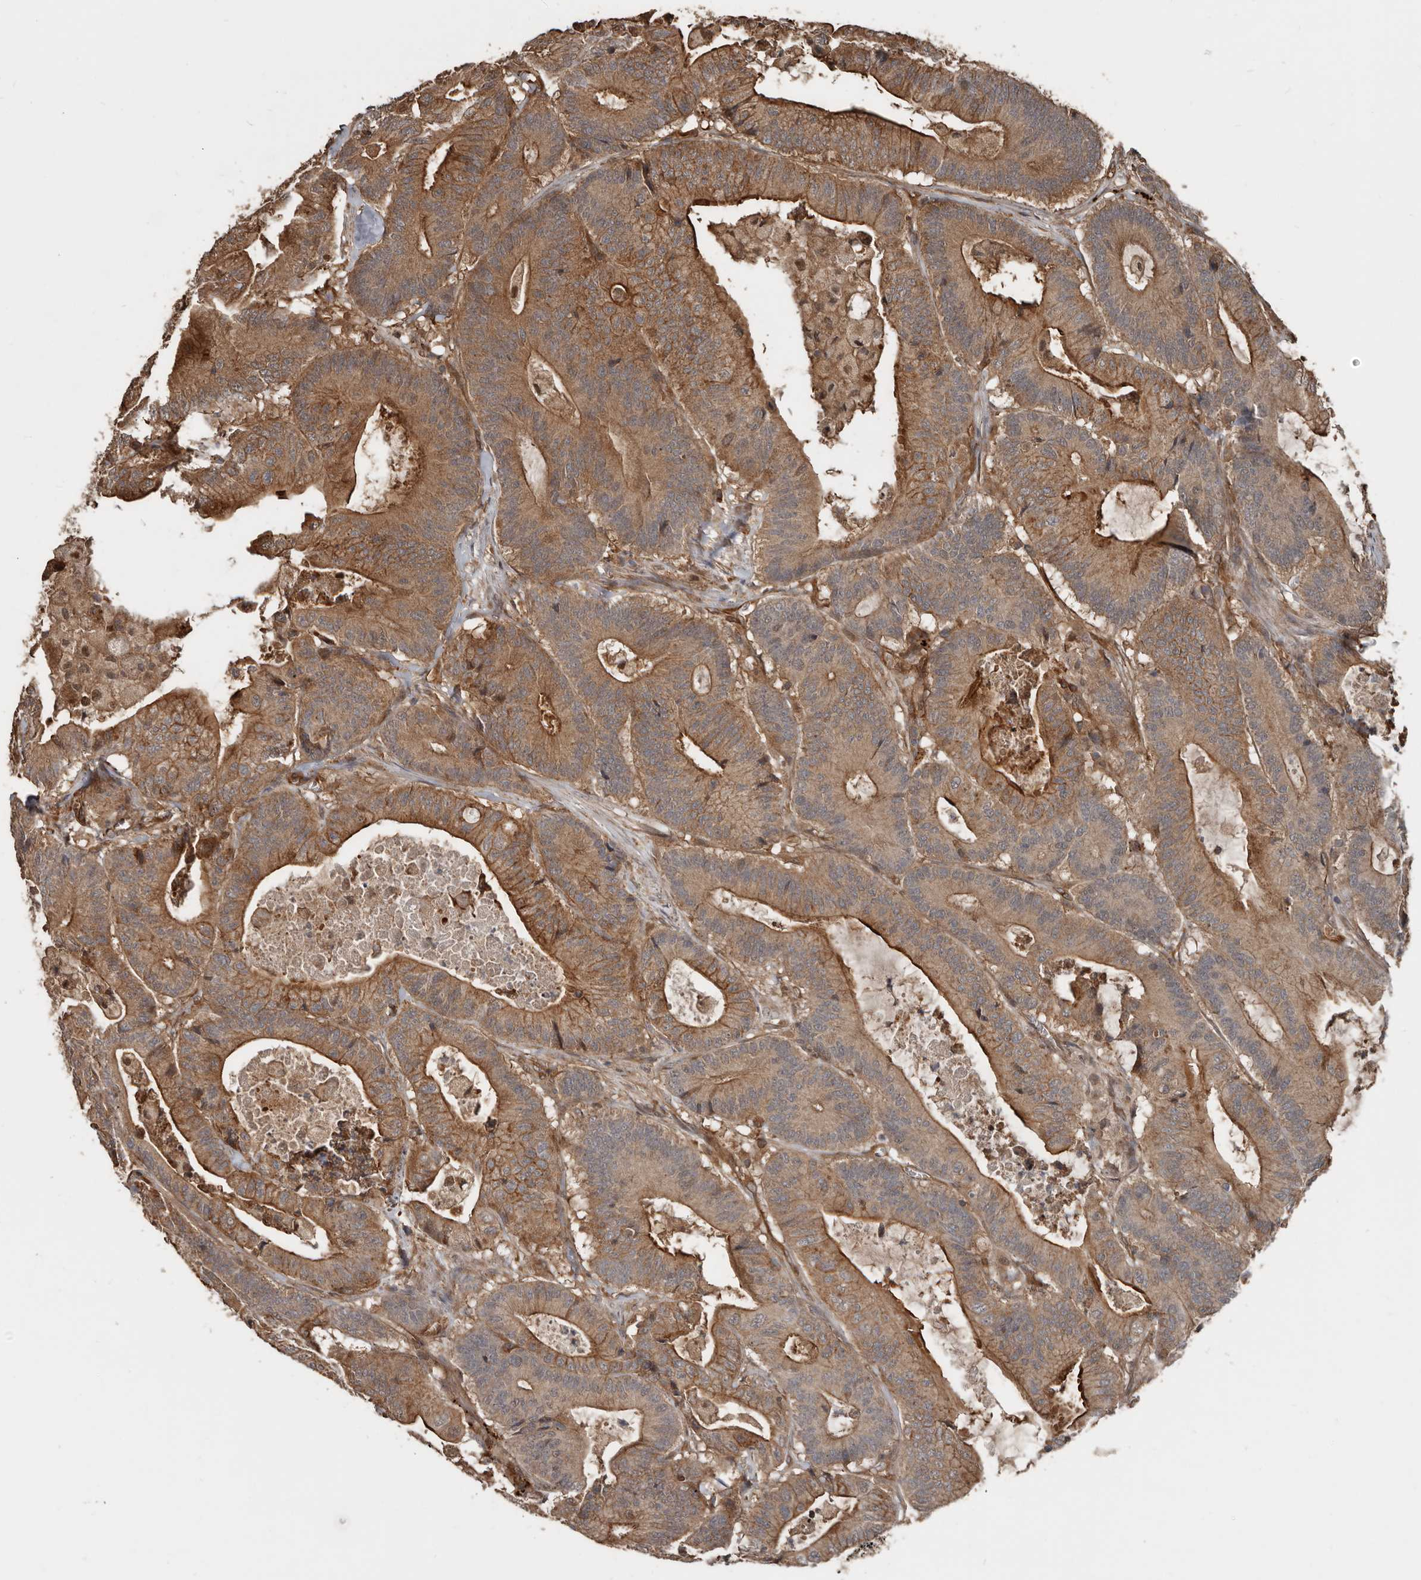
{"staining": {"intensity": "moderate", "quantity": ">75%", "location": "cytoplasmic/membranous"}, "tissue": "colorectal cancer", "cell_type": "Tumor cells", "image_type": "cancer", "snomed": [{"axis": "morphology", "description": "Adenocarcinoma, NOS"}, {"axis": "topography", "description": "Colon"}], "caption": "Colorectal adenocarcinoma stained with a protein marker displays moderate staining in tumor cells.", "gene": "EXOC3L1", "patient": {"sex": "female", "age": 84}}